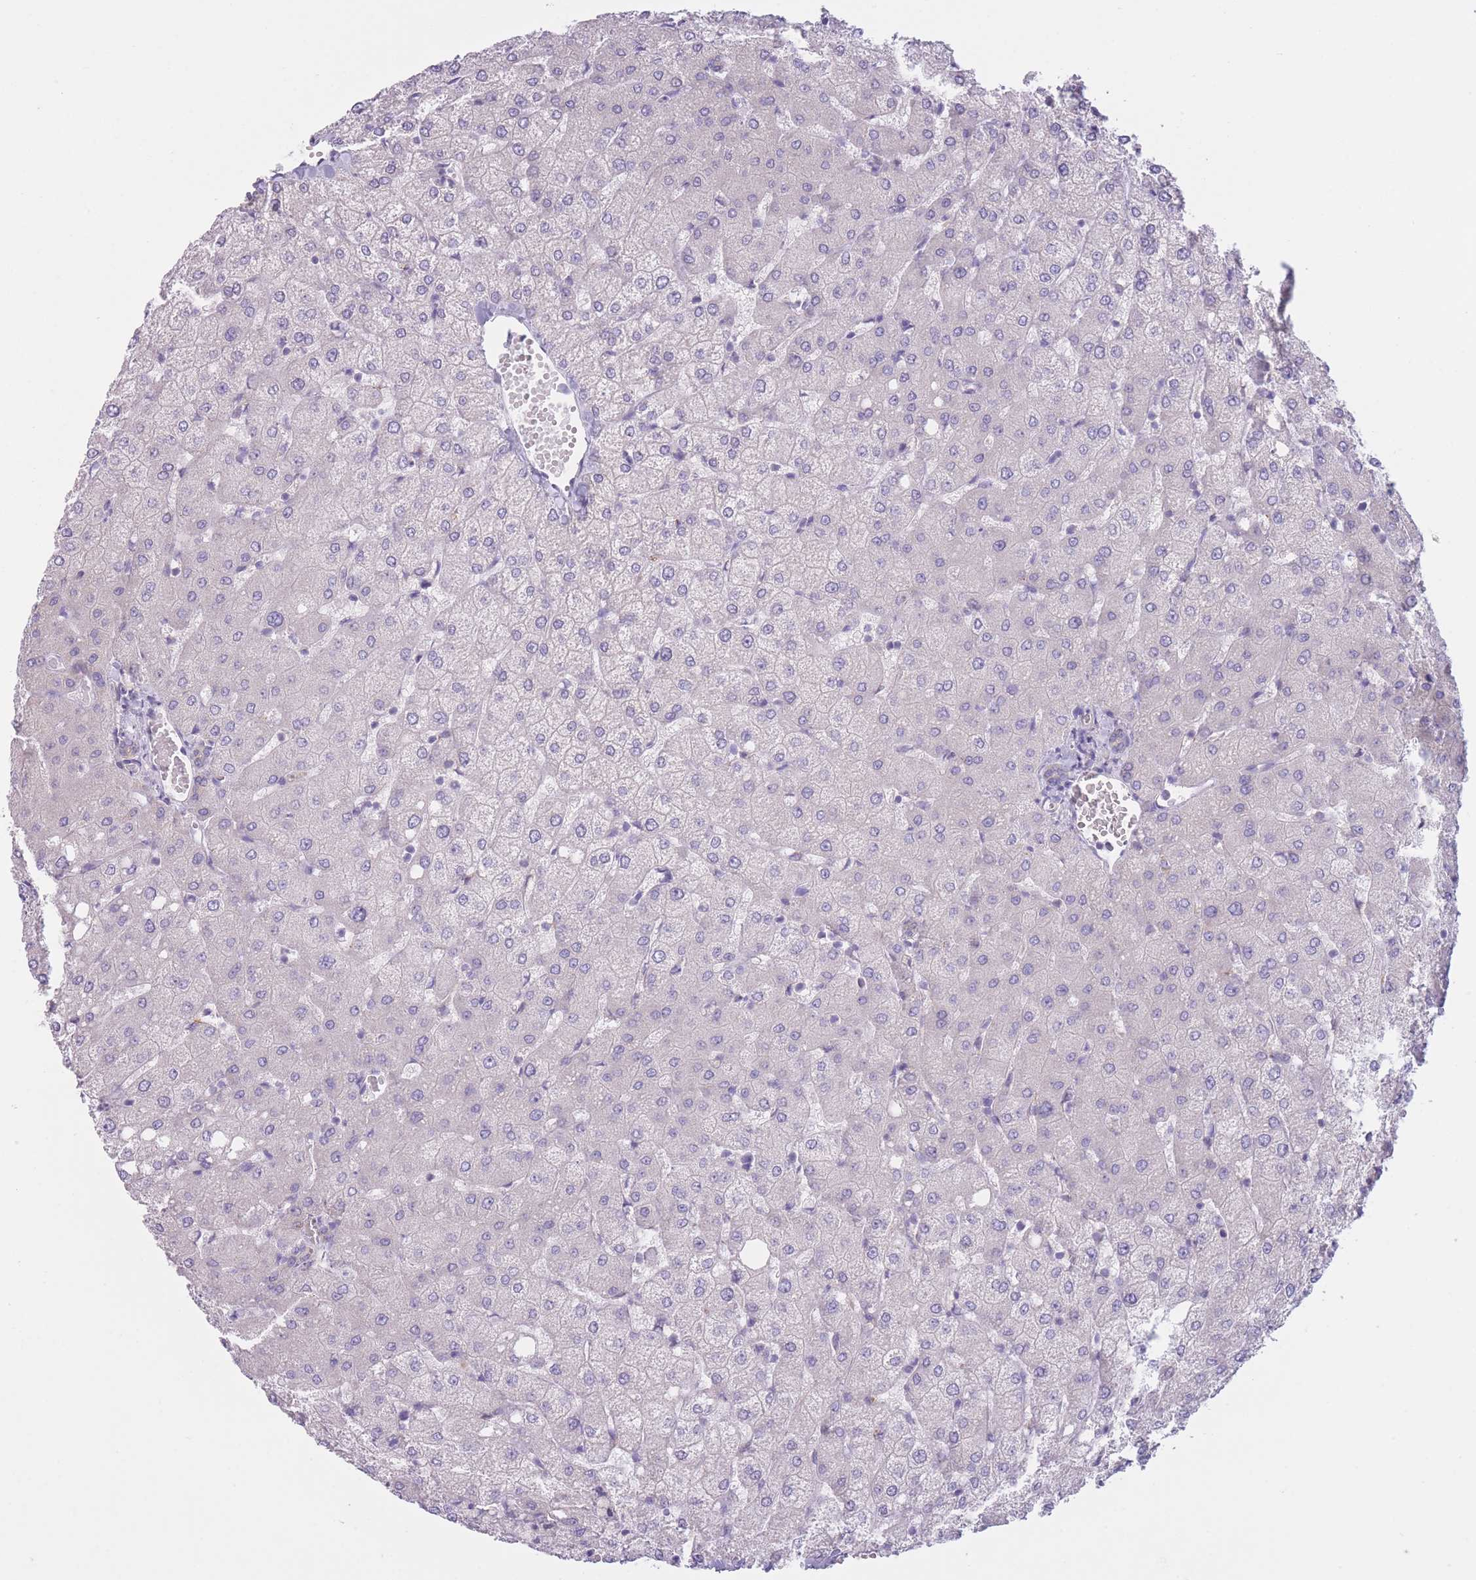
{"staining": {"intensity": "negative", "quantity": "none", "location": "none"}, "tissue": "liver", "cell_type": "Cholangiocytes", "image_type": "normal", "snomed": [{"axis": "morphology", "description": "Normal tissue, NOS"}, {"axis": "topography", "description": "Liver"}], "caption": "Cholangiocytes are negative for brown protein staining in benign liver. (Immunohistochemistry (ihc), brightfield microscopy, high magnification).", "gene": "SERPINB3", "patient": {"sex": "female", "age": 54}}